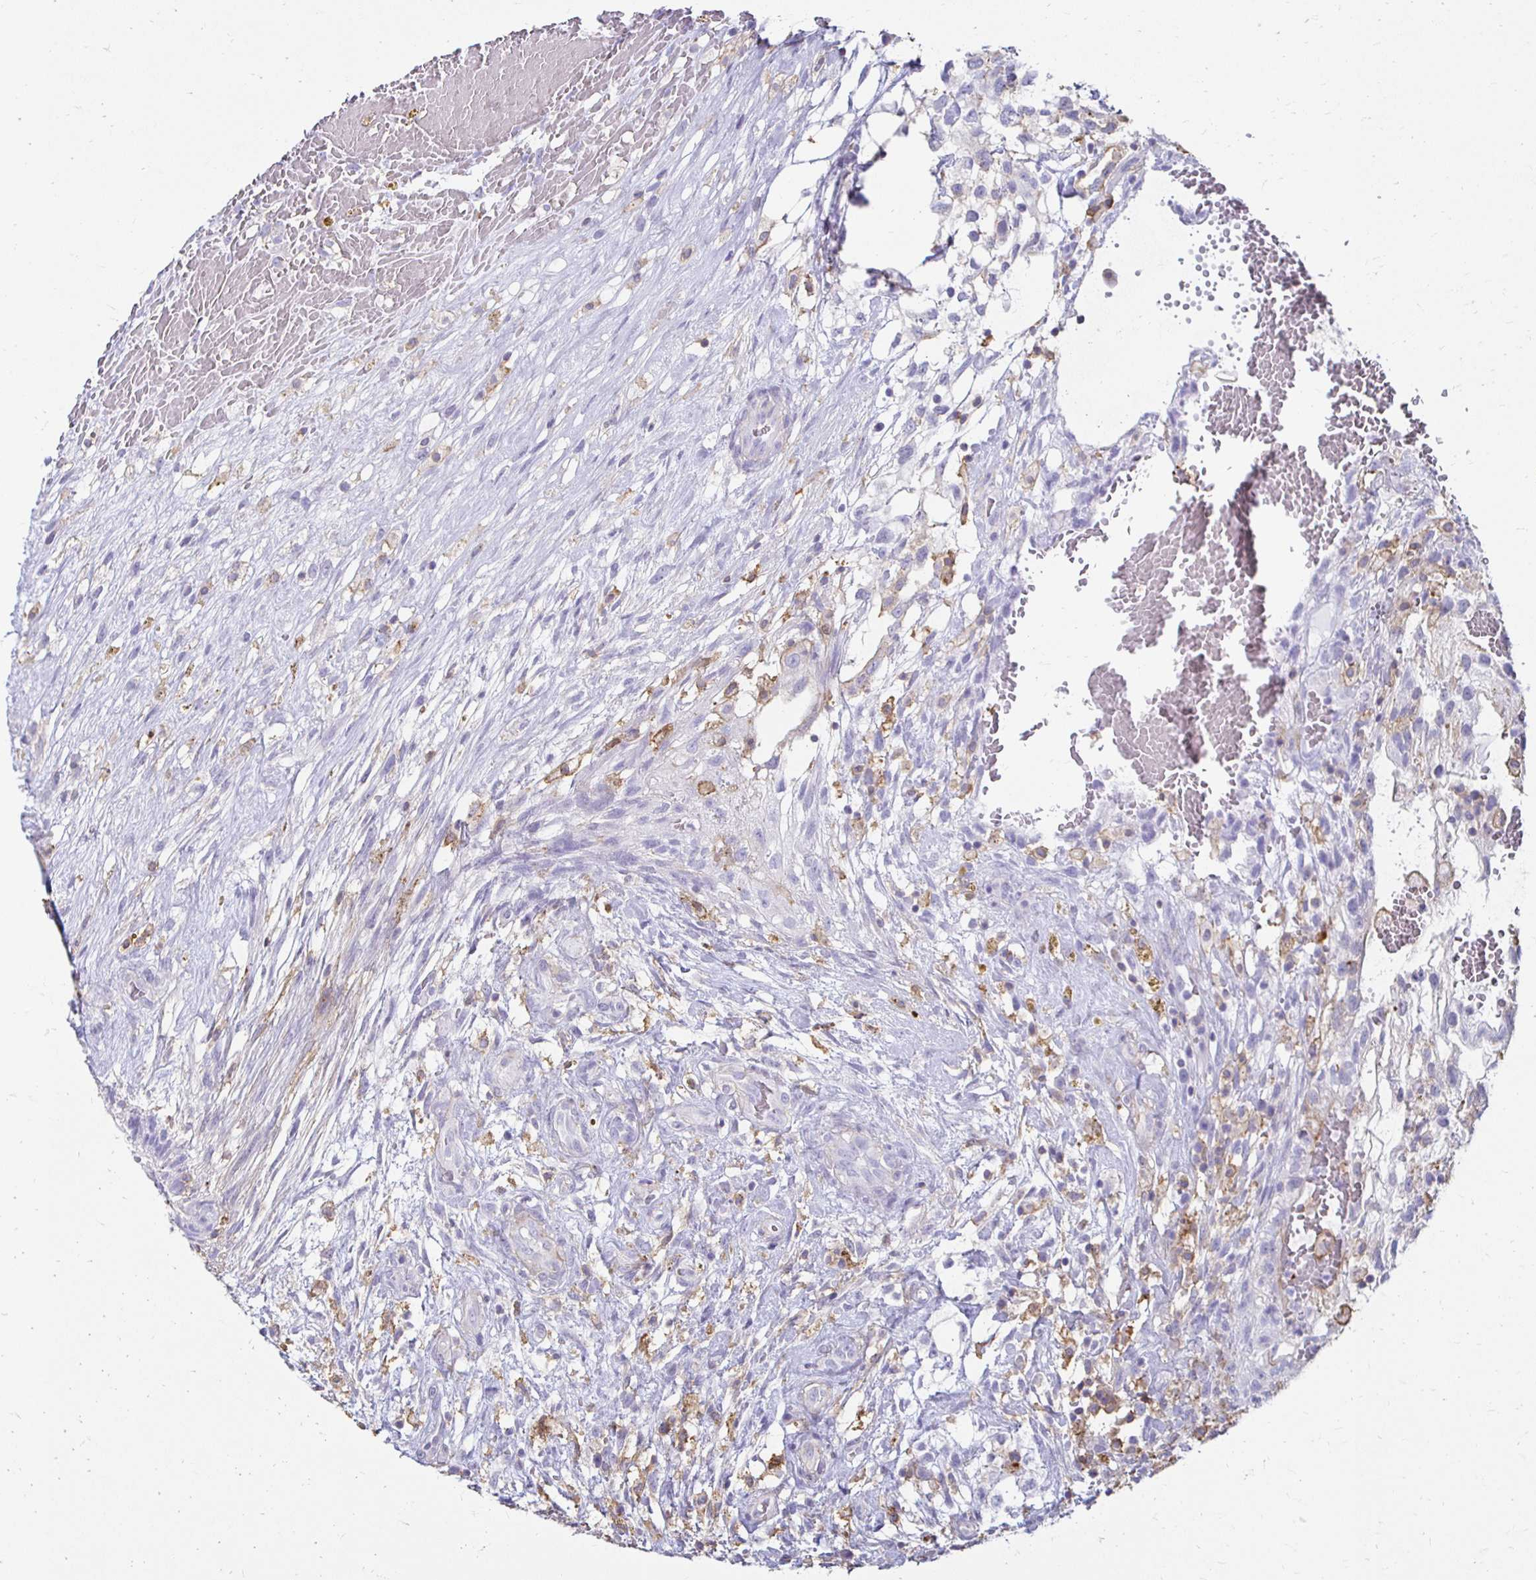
{"staining": {"intensity": "negative", "quantity": "none", "location": "none"}, "tissue": "testis cancer", "cell_type": "Tumor cells", "image_type": "cancer", "snomed": [{"axis": "morphology", "description": "Normal tissue, NOS"}, {"axis": "morphology", "description": "Carcinoma, Embryonal, NOS"}, {"axis": "topography", "description": "Testis"}], "caption": "A high-resolution histopathology image shows IHC staining of testis cancer (embryonal carcinoma), which reveals no significant staining in tumor cells.", "gene": "TAS1R3", "patient": {"sex": "male", "age": 32}}